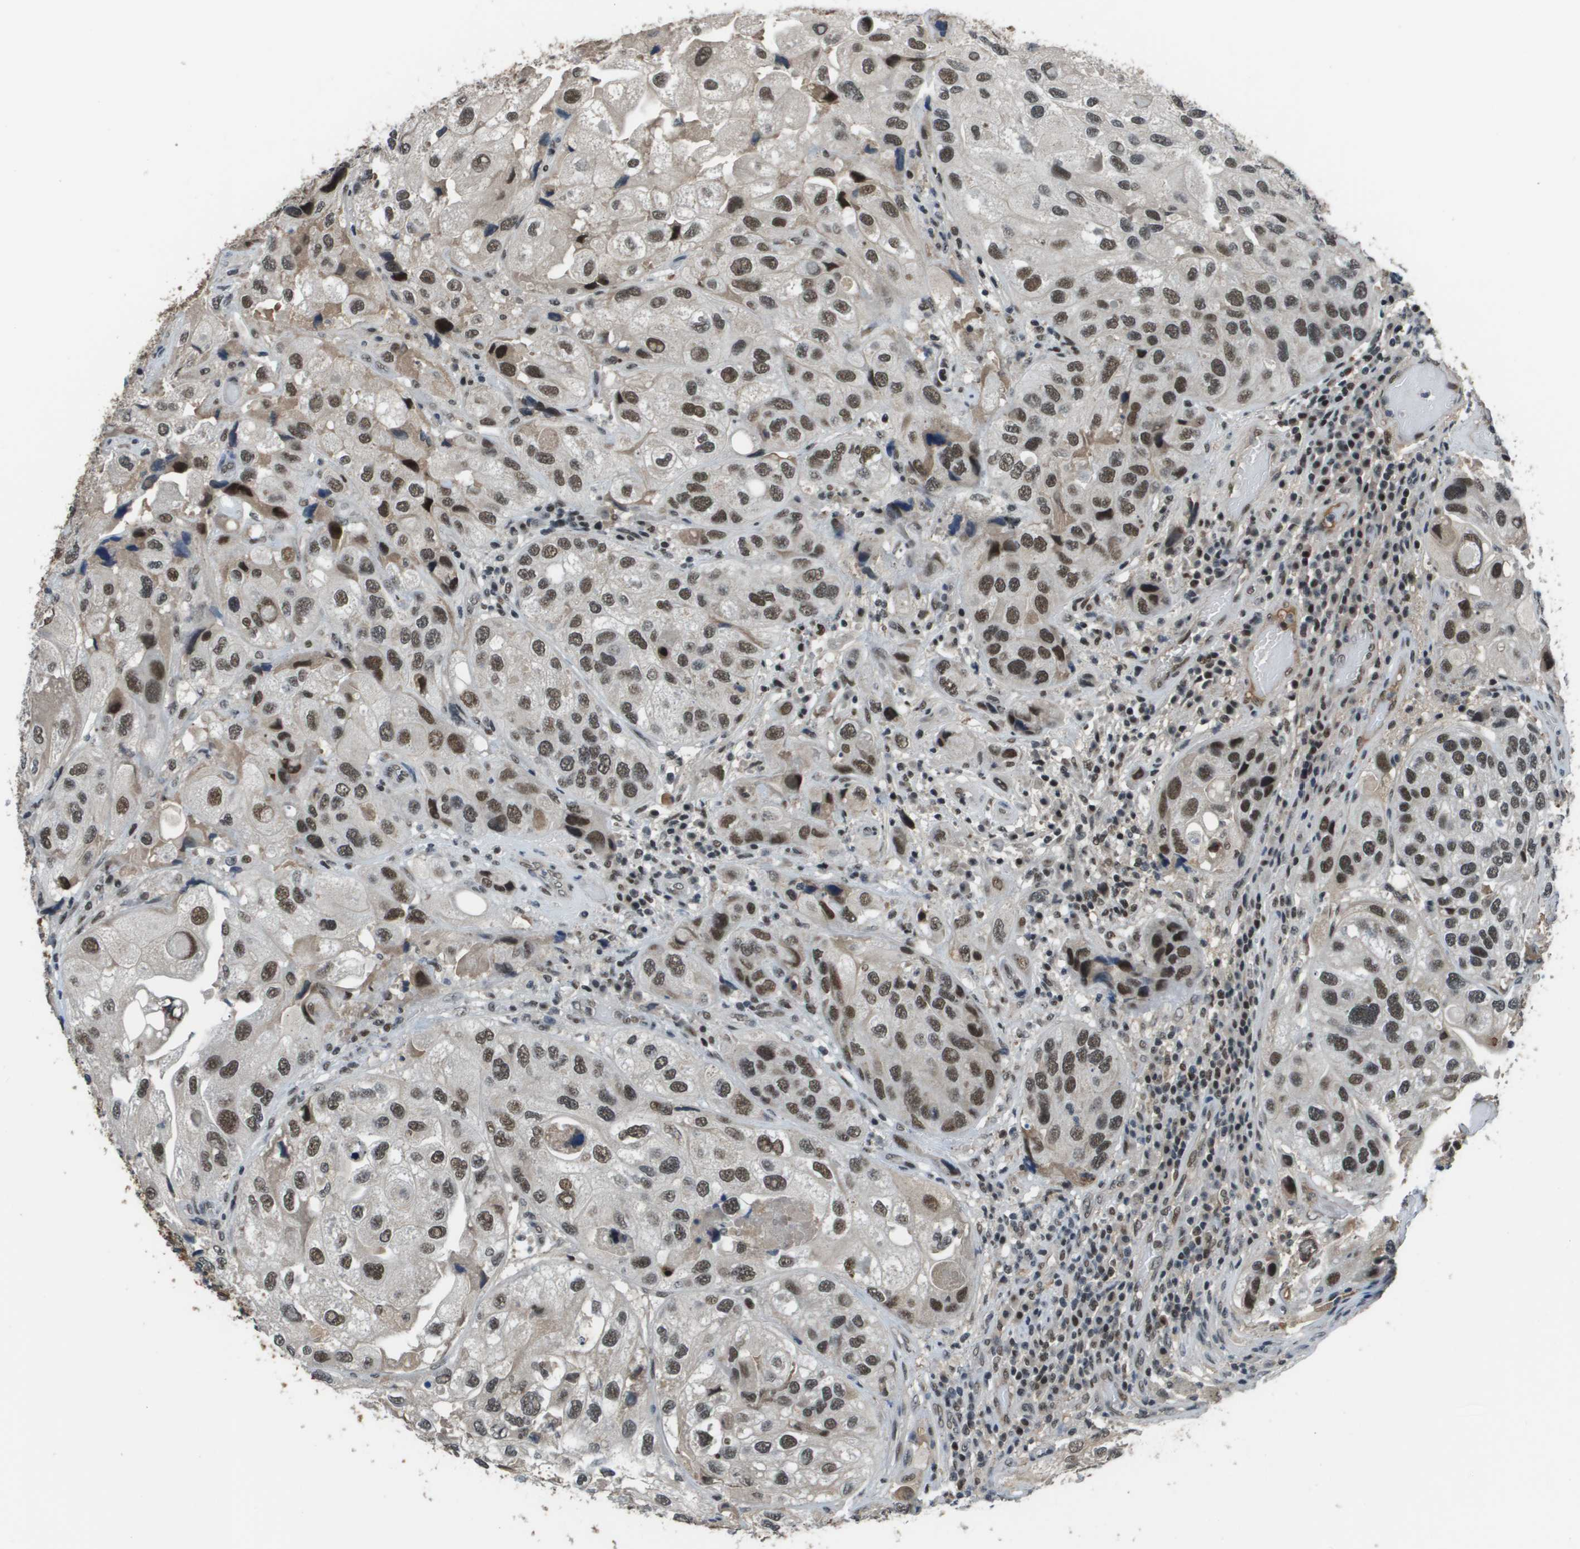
{"staining": {"intensity": "strong", "quantity": ">75%", "location": "nuclear"}, "tissue": "urothelial cancer", "cell_type": "Tumor cells", "image_type": "cancer", "snomed": [{"axis": "morphology", "description": "Urothelial carcinoma, High grade"}, {"axis": "topography", "description": "Urinary bladder"}], "caption": "There is high levels of strong nuclear positivity in tumor cells of urothelial cancer, as demonstrated by immunohistochemical staining (brown color).", "gene": "THRAP3", "patient": {"sex": "female", "age": 64}}